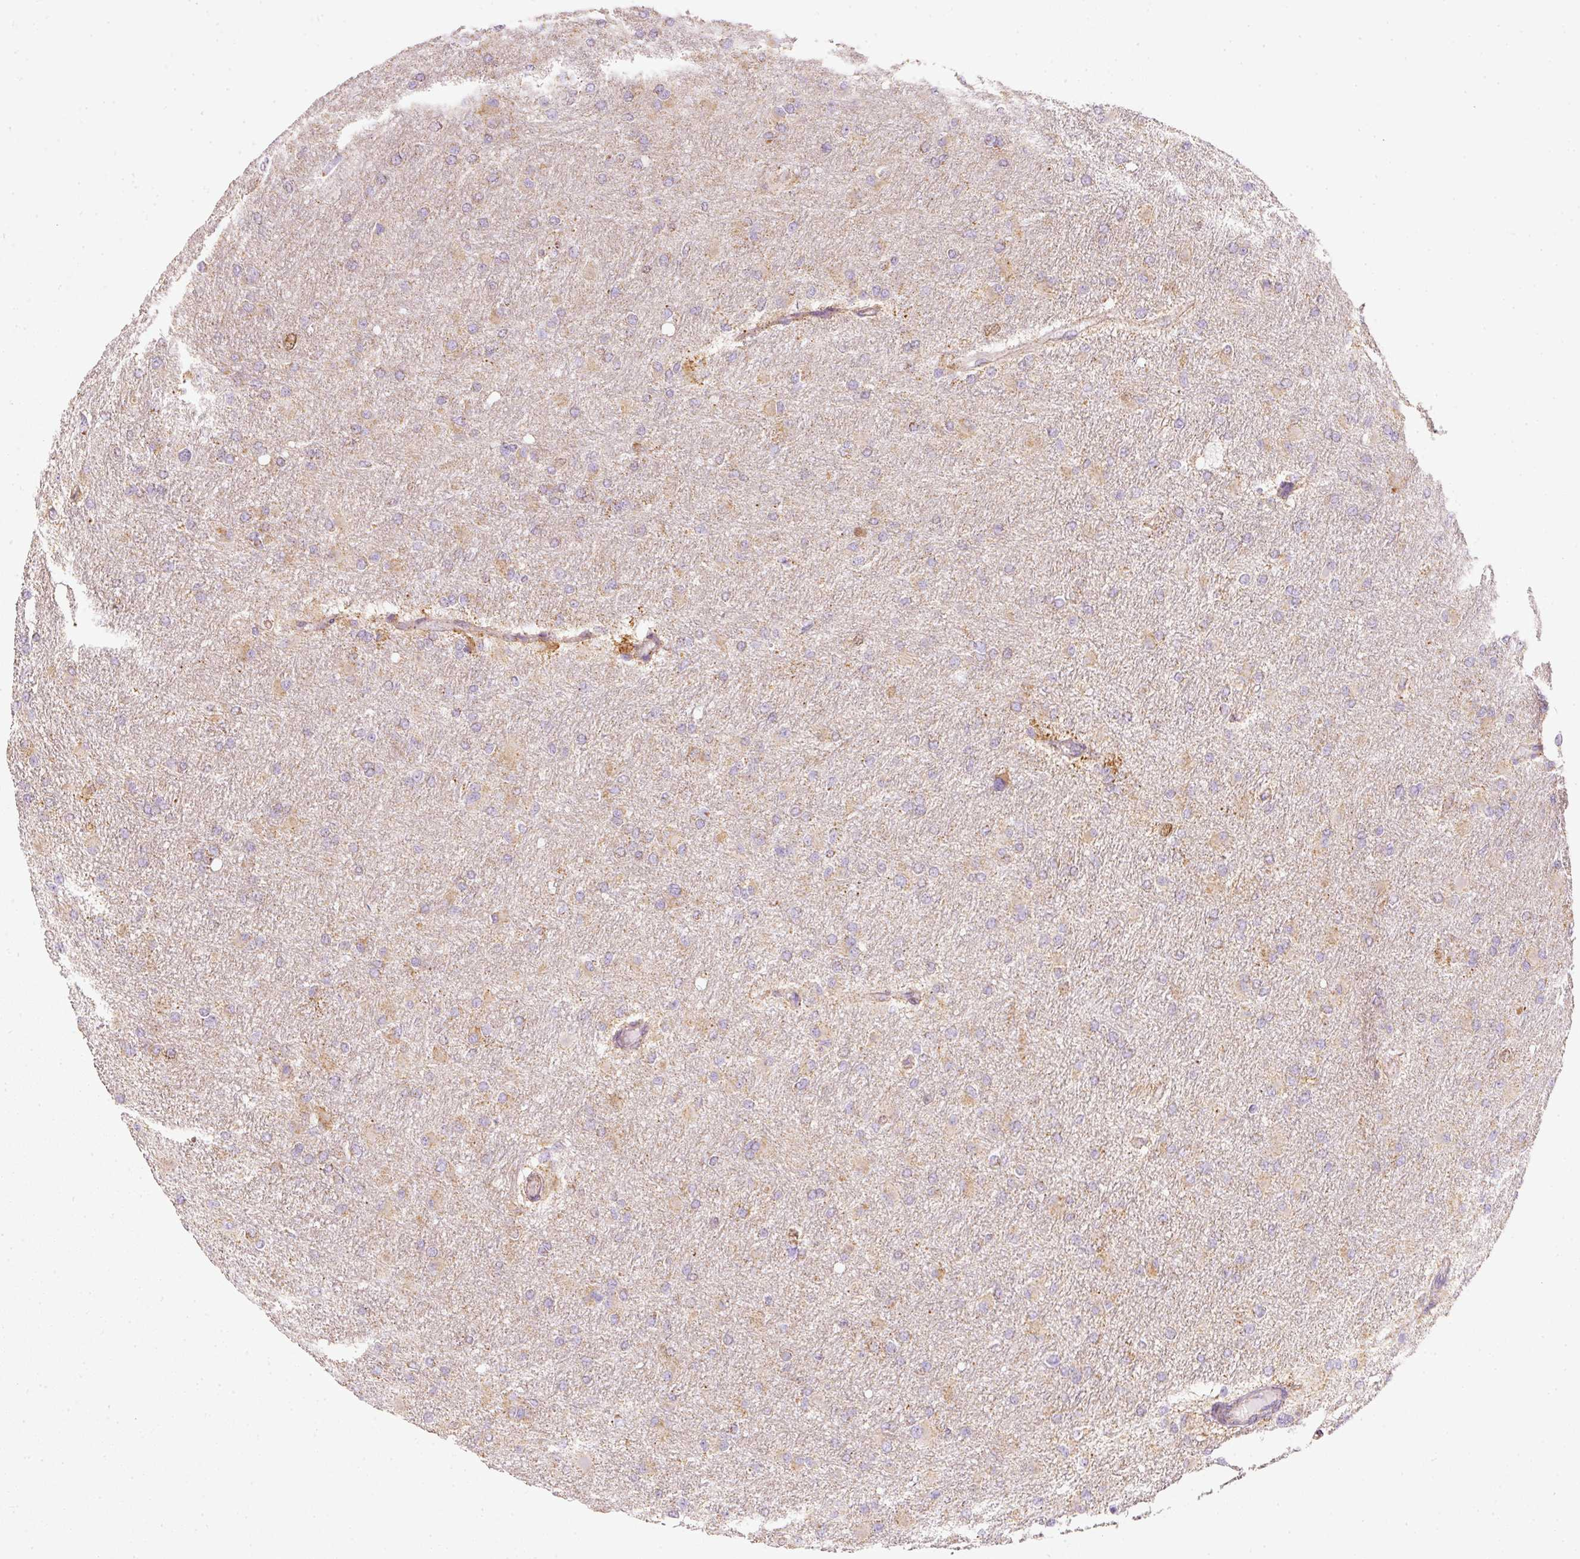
{"staining": {"intensity": "weak", "quantity": "25%-75%", "location": "cytoplasmic/membranous,nuclear"}, "tissue": "glioma", "cell_type": "Tumor cells", "image_type": "cancer", "snomed": [{"axis": "morphology", "description": "Glioma, malignant, High grade"}, {"axis": "topography", "description": "Cerebral cortex"}], "caption": "A brown stain labels weak cytoplasmic/membranous and nuclear staining of a protein in human malignant glioma (high-grade) tumor cells.", "gene": "DUT", "patient": {"sex": "female", "age": 36}}